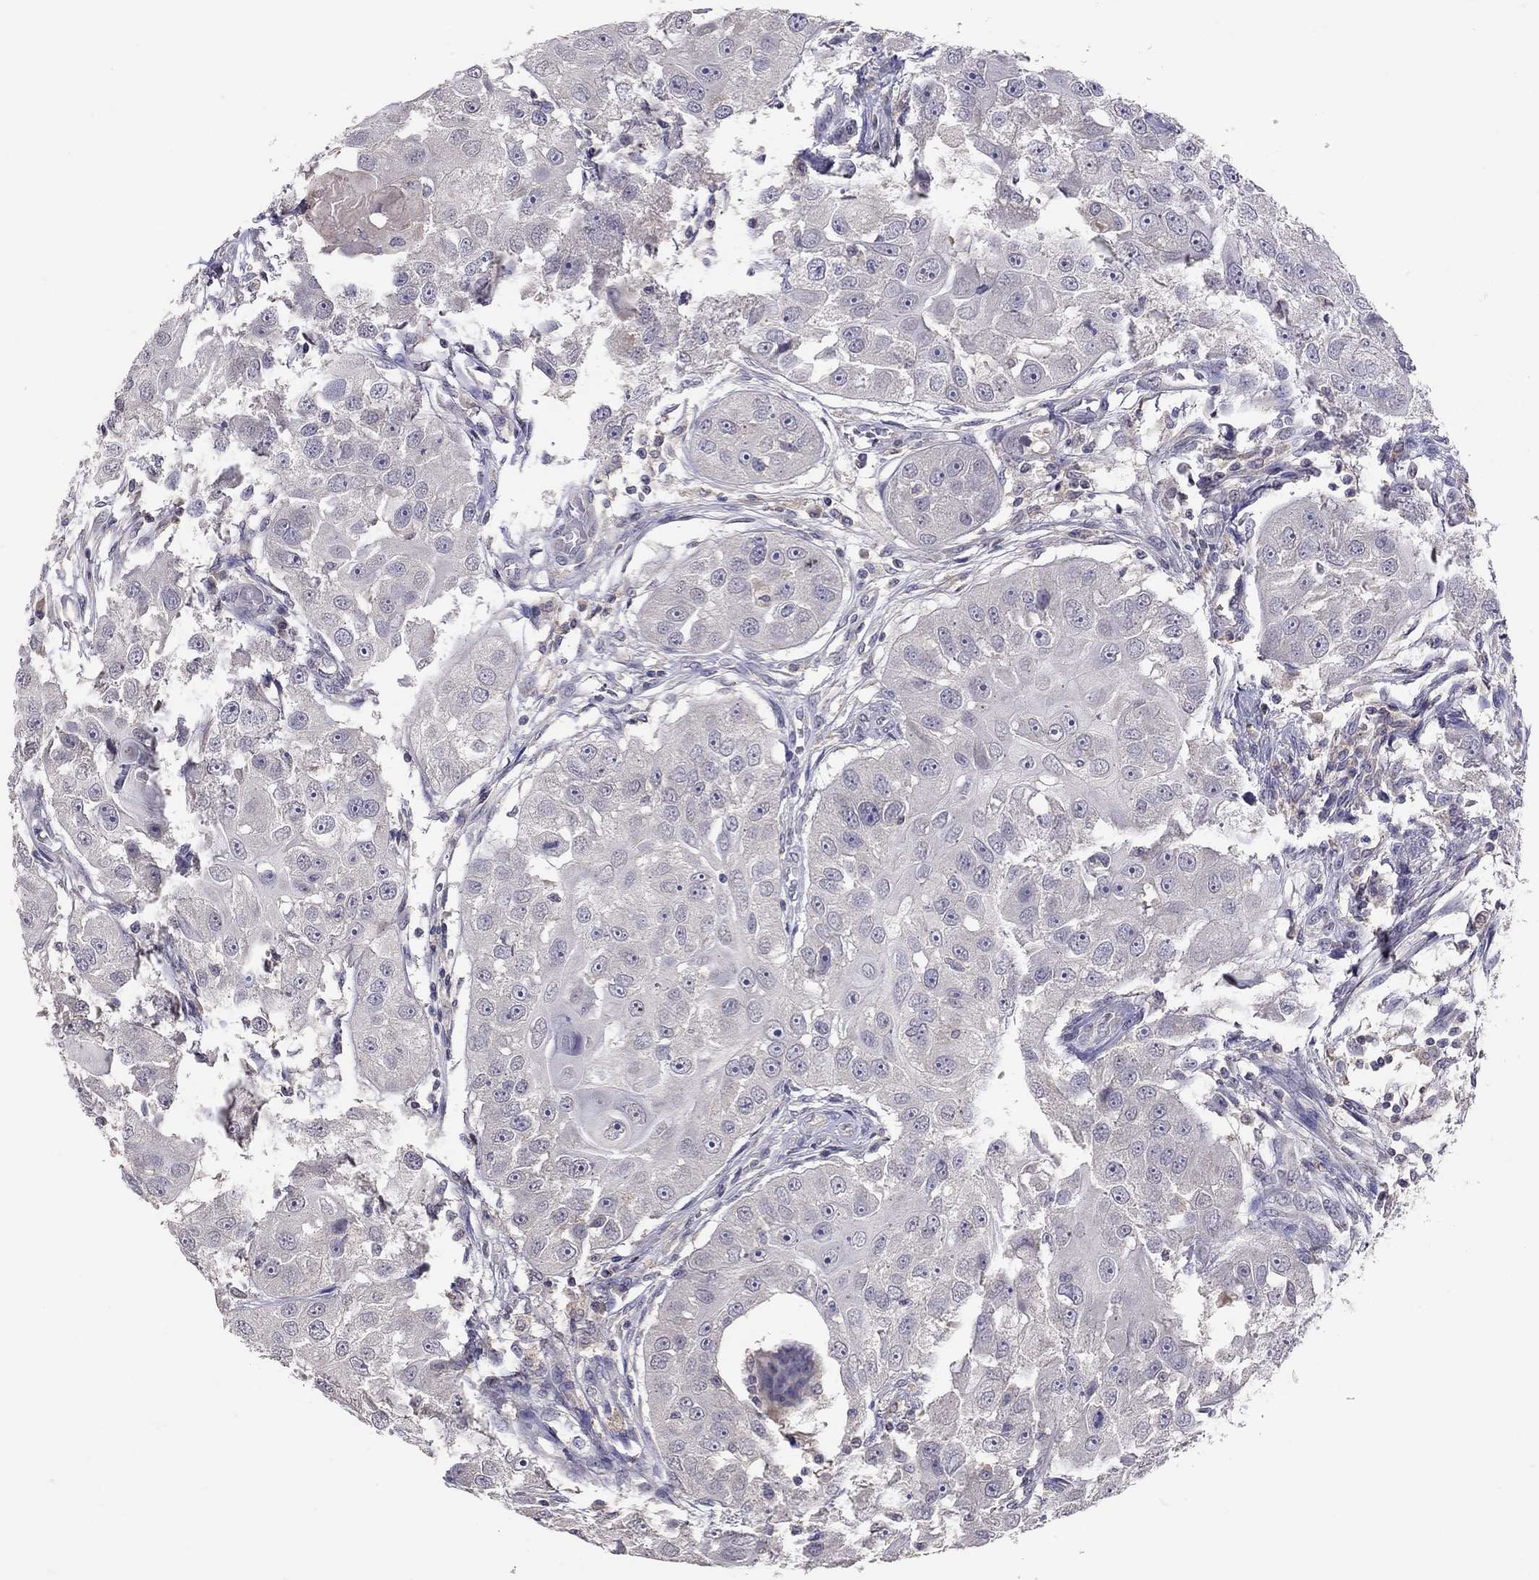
{"staining": {"intensity": "negative", "quantity": "none", "location": "none"}, "tissue": "head and neck cancer", "cell_type": "Tumor cells", "image_type": "cancer", "snomed": [{"axis": "morphology", "description": "Squamous cell carcinoma, NOS"}, {"axis": "topography", "description": "Head-Neck"}], "caption": "The histopathology image exhibits no significant staining in tumor cells of head and neck cancer.", "gene": "RTP5", "patient": {"sex": "male", "age": 51}}